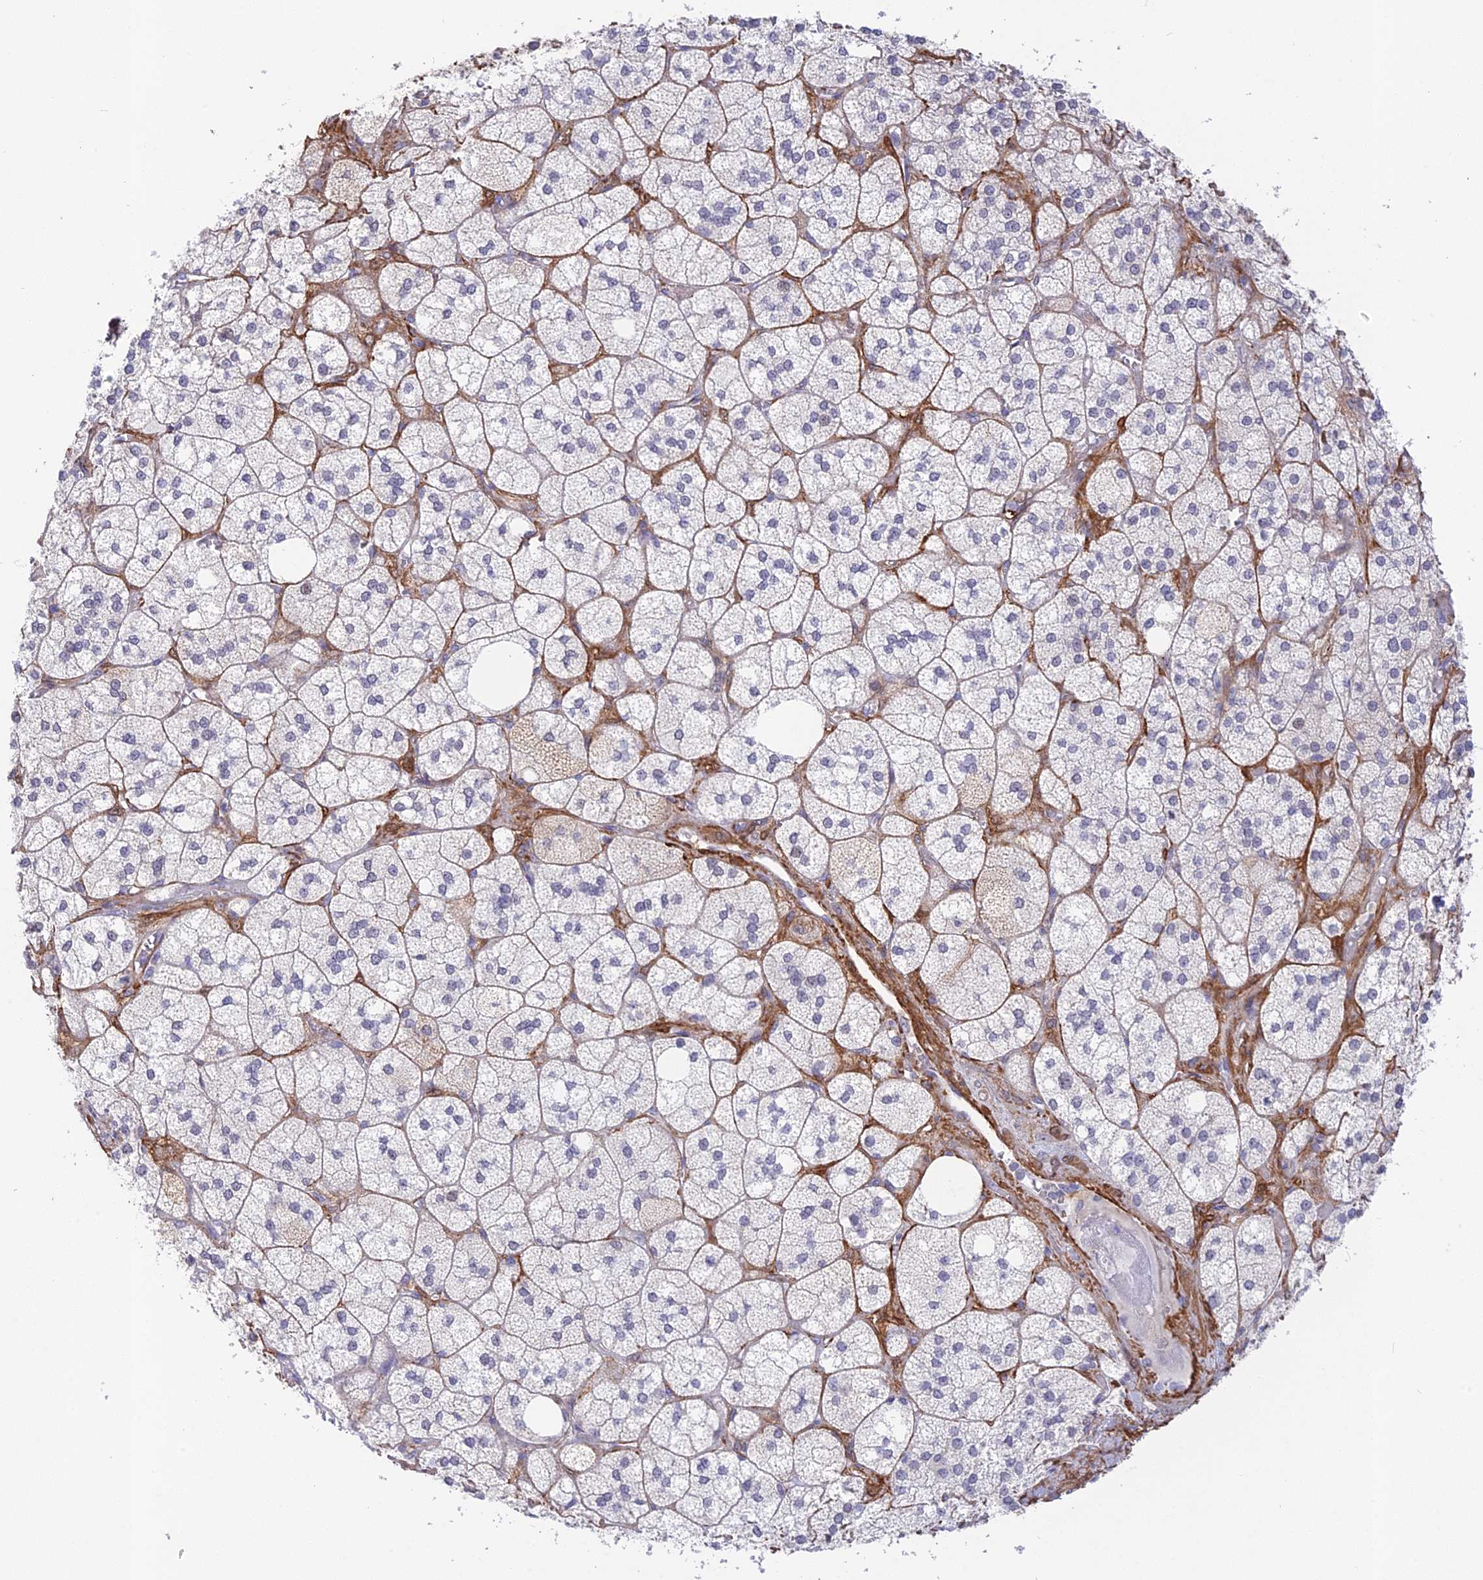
{"staining": {"intensity": "weak", "quantity": "<25%", "location": "cytoplasmic/membranous"}, "tissue": "adrenal gland", "cell_type": "Glandular cells", "image_type": "normal", "snomed": [{"axis": "morphology", "description": "Normal tissue, NOS"}, {"axis": "topography", "description": "Adrenal gland"}], "caption": "IHC of benign human adrenal gland exhibits no positivity in glandular cells.", "gene": "CCDC154", "patient": {"sex": "male", "age": 61}}